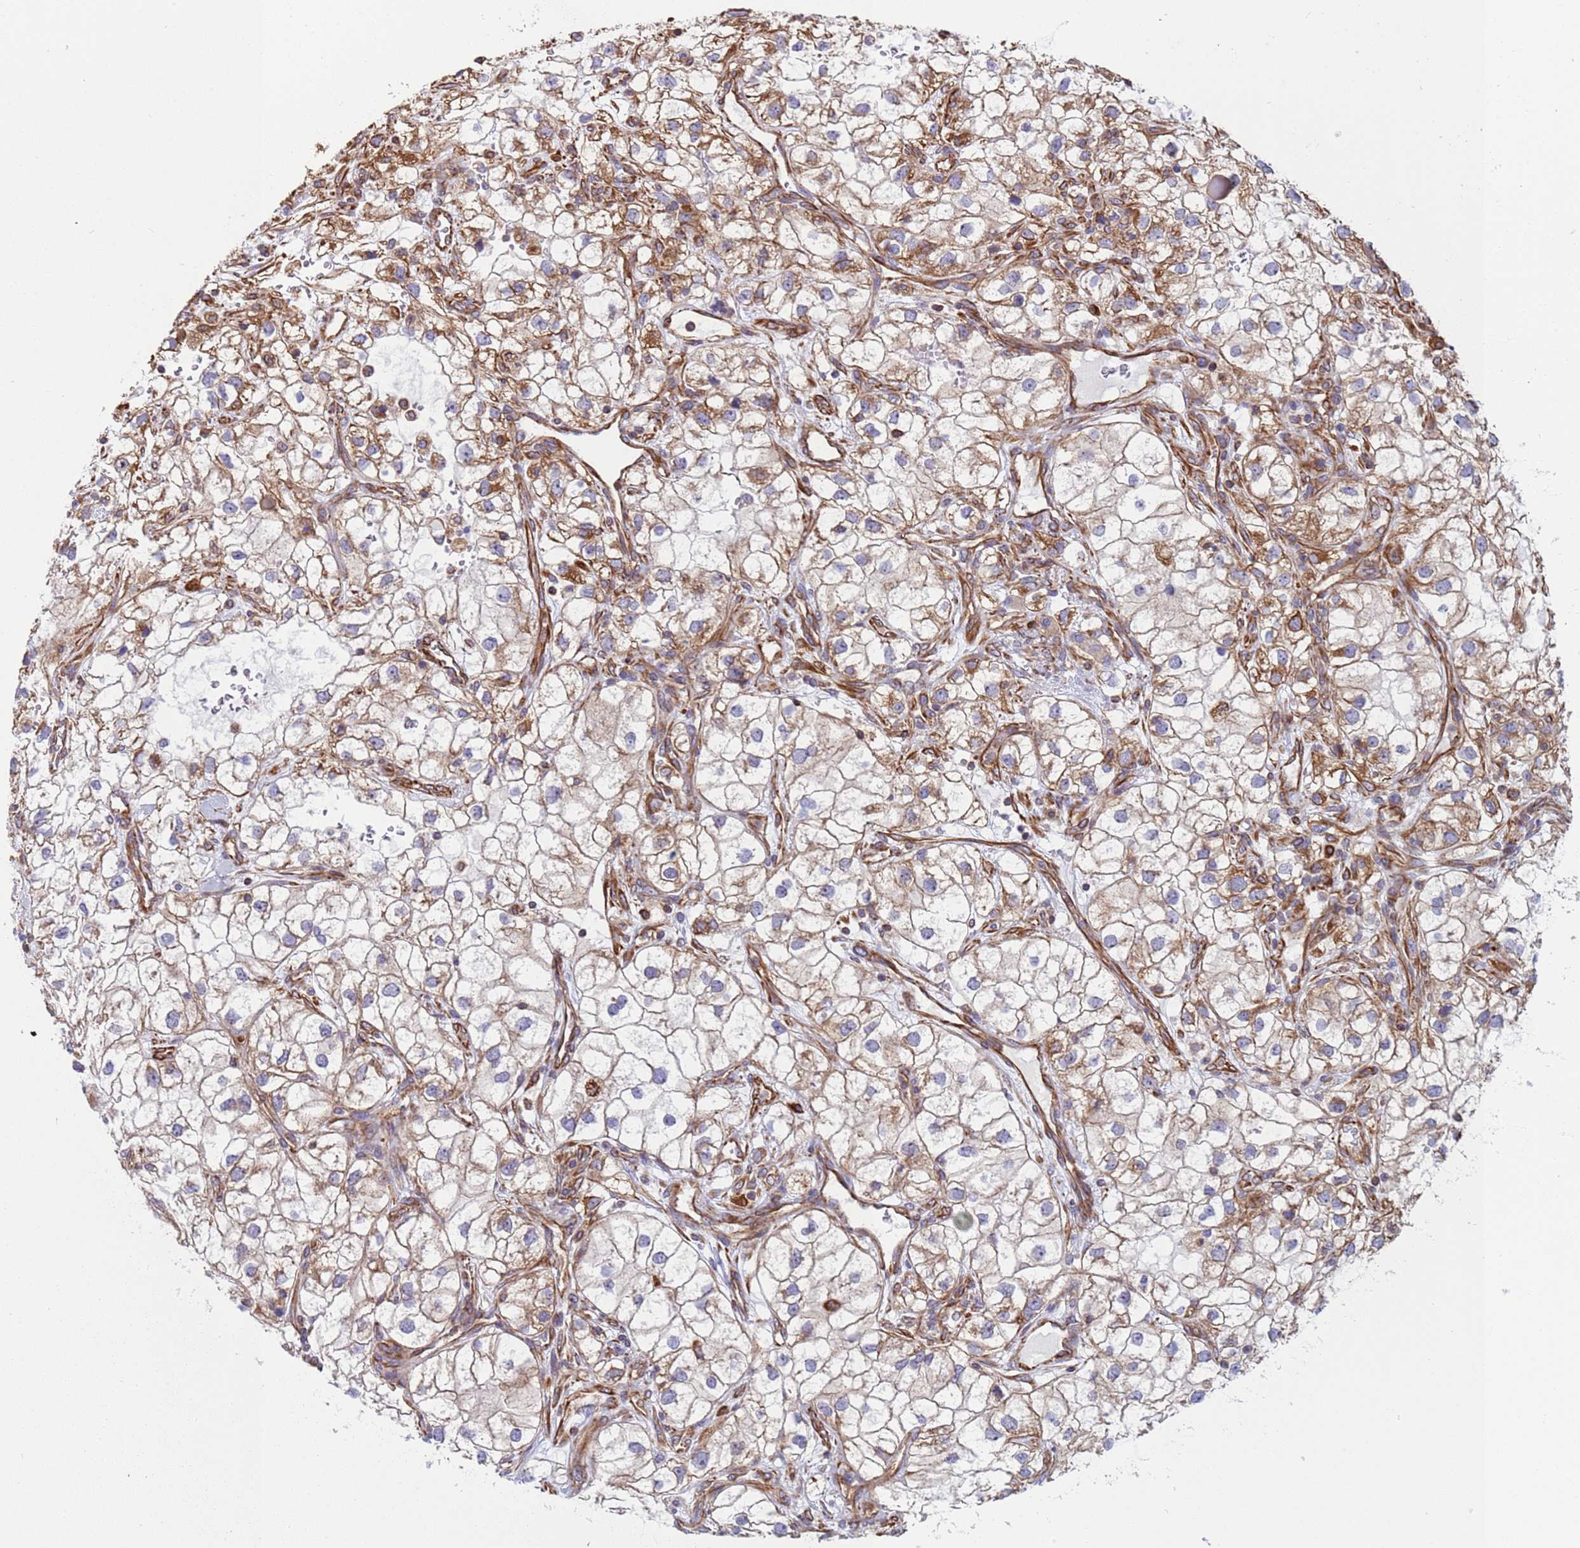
{"staining": {"intensity": "moderate", "quantity": "25%-75%", "location": "cytoplasmic/membranous"}, "tissue": "renal cancer", "cell_type": "Tumor cells", "image_type": "cancer", "snomed": [{"axis": "morphology", "description": "Adenocarcinoma, NOS"}, {"axis": "topography", "description": "Kidney"}], "caption": "Renal adenocarcinoma tissue reveals moderate cytoplasmic/membranous positivity in approximately 25%-75% of tumor cells, visualized by immunohistochemistry. The staining was performed using DAB, with brown indicating positive protein expression. Nuclei are stained blue with hematoxylin.", "gene": "NUDT12", "patient": {"sex": "male", "age": 59}}